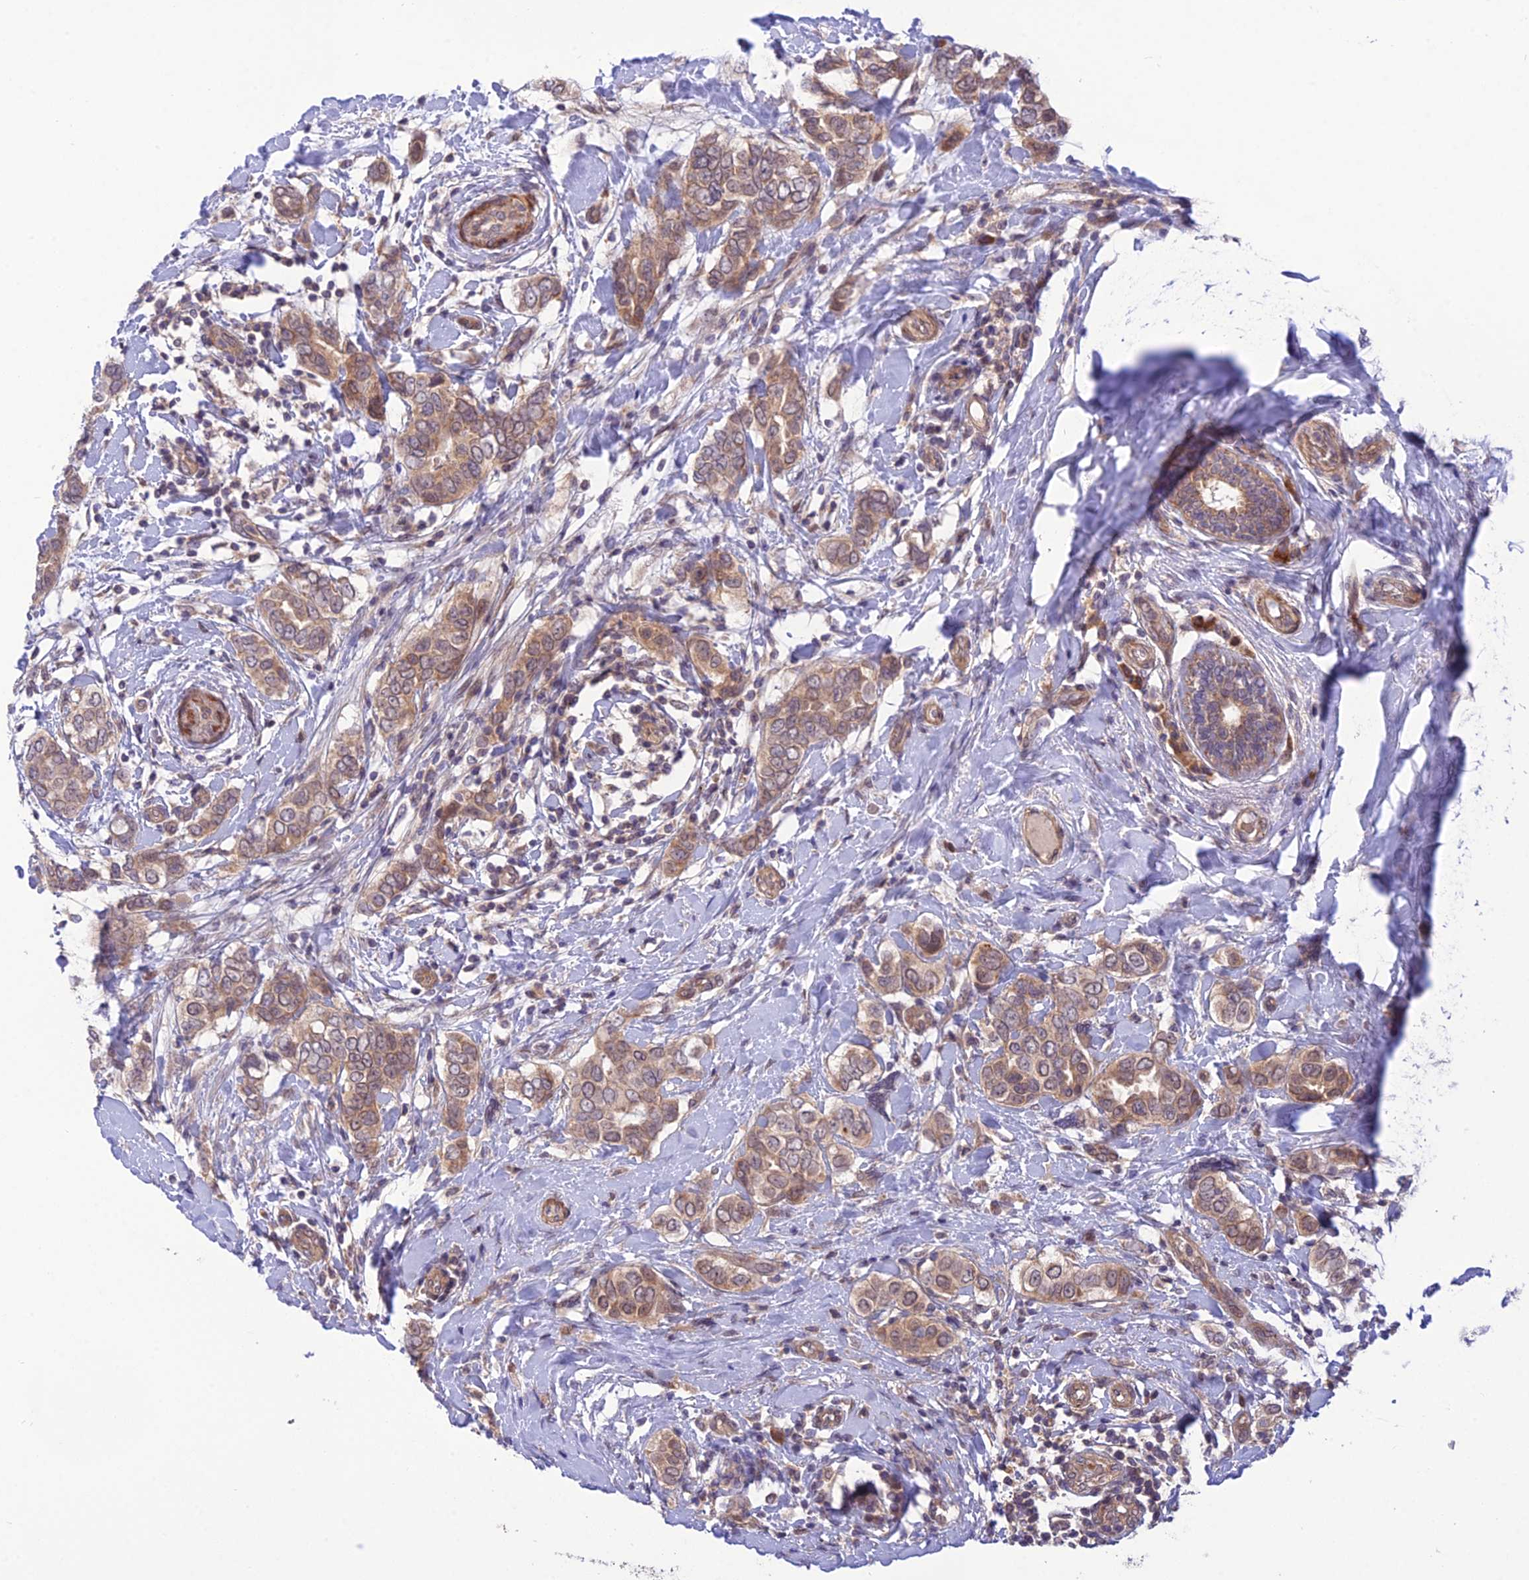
{"staining": {"intensity": "weak", "quantity": ">75%", "location": "cytoplasmic/membranous,nuclear"}, "tissue": "breast cancer", "cell_type": "Tumor cells", "image_type": "cancer", "snomed": [{"axis": "morphology", "description": "Lobular carcinoma"}, {"axis": "topography", "description": "Breast"}], "caption": "Lobular carcinoma (breast) stained with a brown dye demonstrates weak cytoplasmic/membranous and nuclear positive staining in approximately >75% of tumor cells.", "gene": "UROS", "patient": {"sex": "female", "age": 51}}